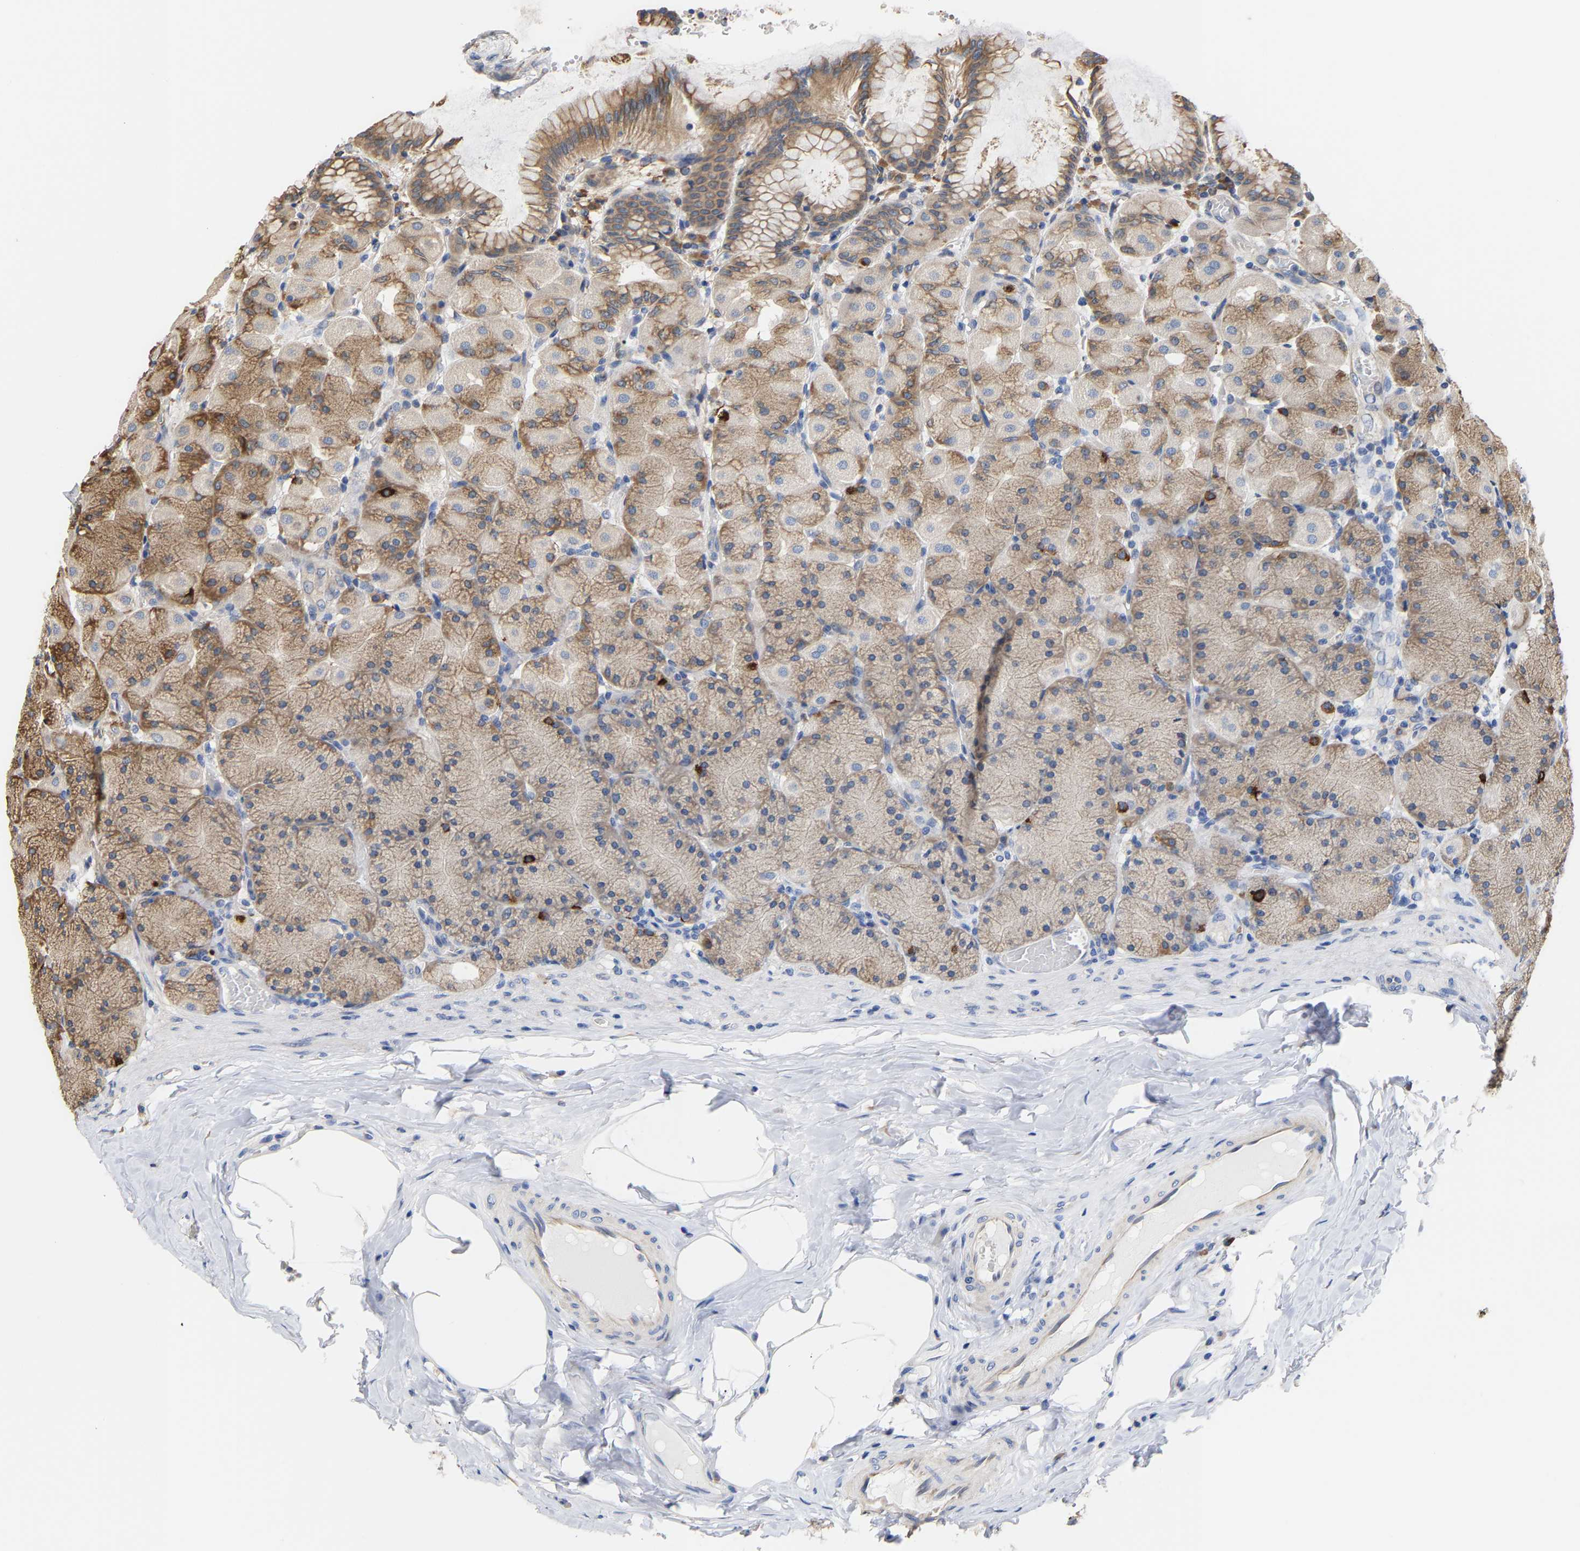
{"staining": {"intensity": "moderate", "quantity": "25%-75%", "location": "cytoplasmic/membranous"}, "tissue": "stomach", "cell_type": "Glandular cells", "image_type": "normal", "snomed": [{"axis": "morphology", "description": "Normal tissue, NOS"}, {"axis": "topography", "description": "Stomach, upper"}], "caption": "Stomach stained with a brown dye reveals moderate cytoplasmic/membranous positive expression in about 25%-75% of glandular cells.", "gene": "ARAP1", "patient": {"sex": "female", "age": 56}}